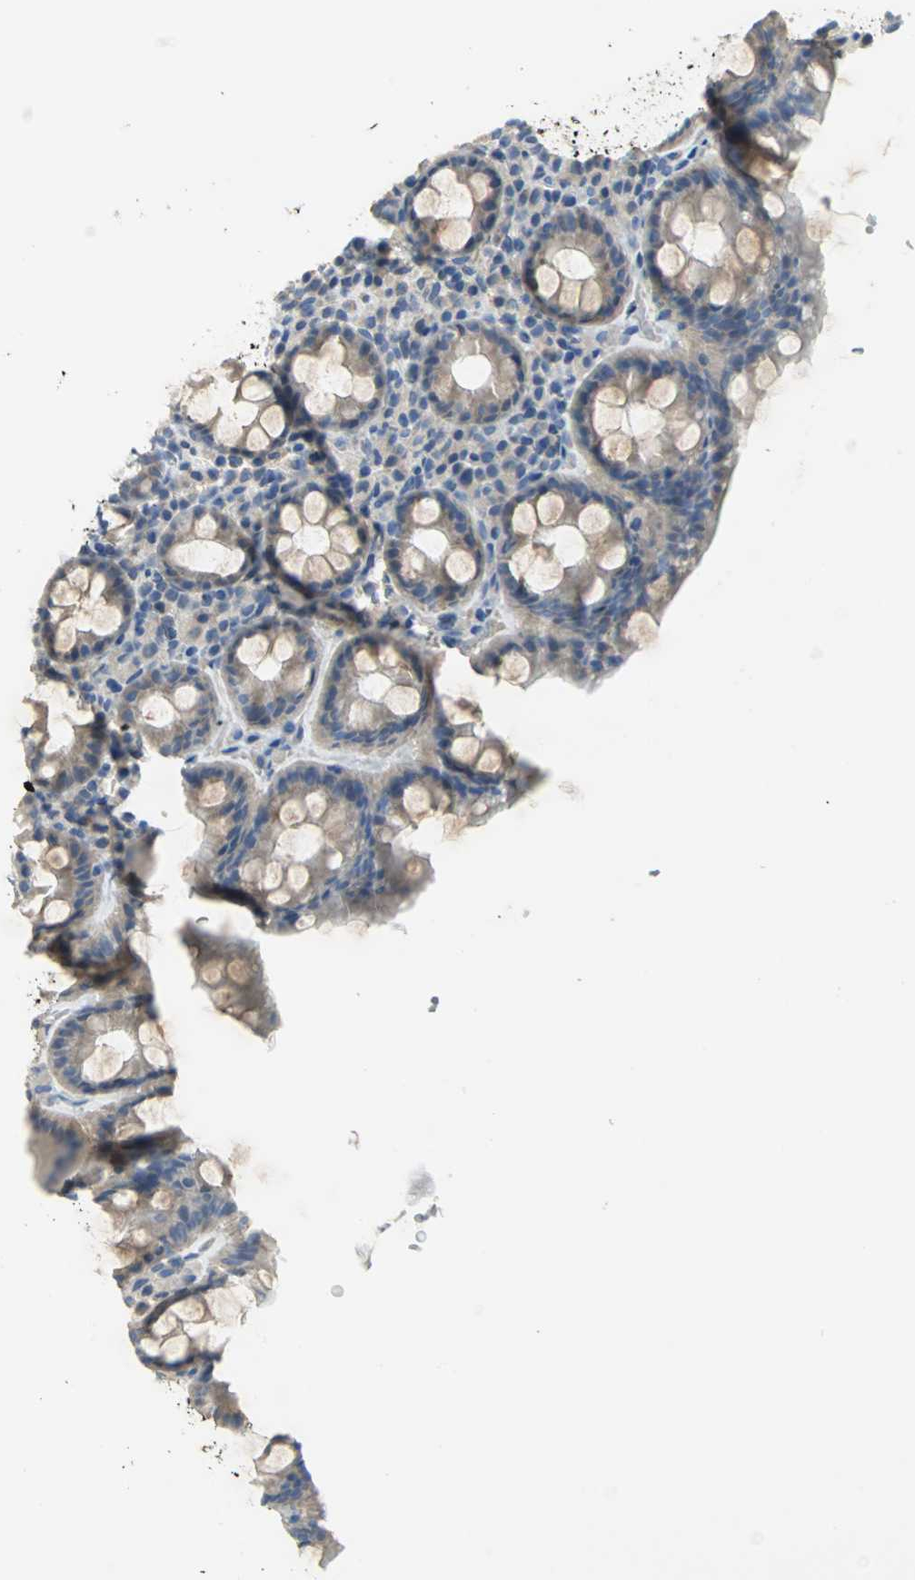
{"staining": {"intensity": "weak", "quantity": ">75%", "location": "cytoplasmic/membranous"}, "tissue": "rectum", "cell_type": "Glandular cells", "image_type": "normal", "snomed": [{"axis": "morphology", "description": "Normal tissue, NOS"}, {"axis": "topography", "description": "Rectum"}], "caption": "Weak cytoplasmic/membranous protein staining is seen in approximately >75% of glandular cells in rectum. (DAB = brown stain, brightfield microscopy at high magnification).", "gene": "HTR1F", "patient": {"sex": "male", "age": 92}}